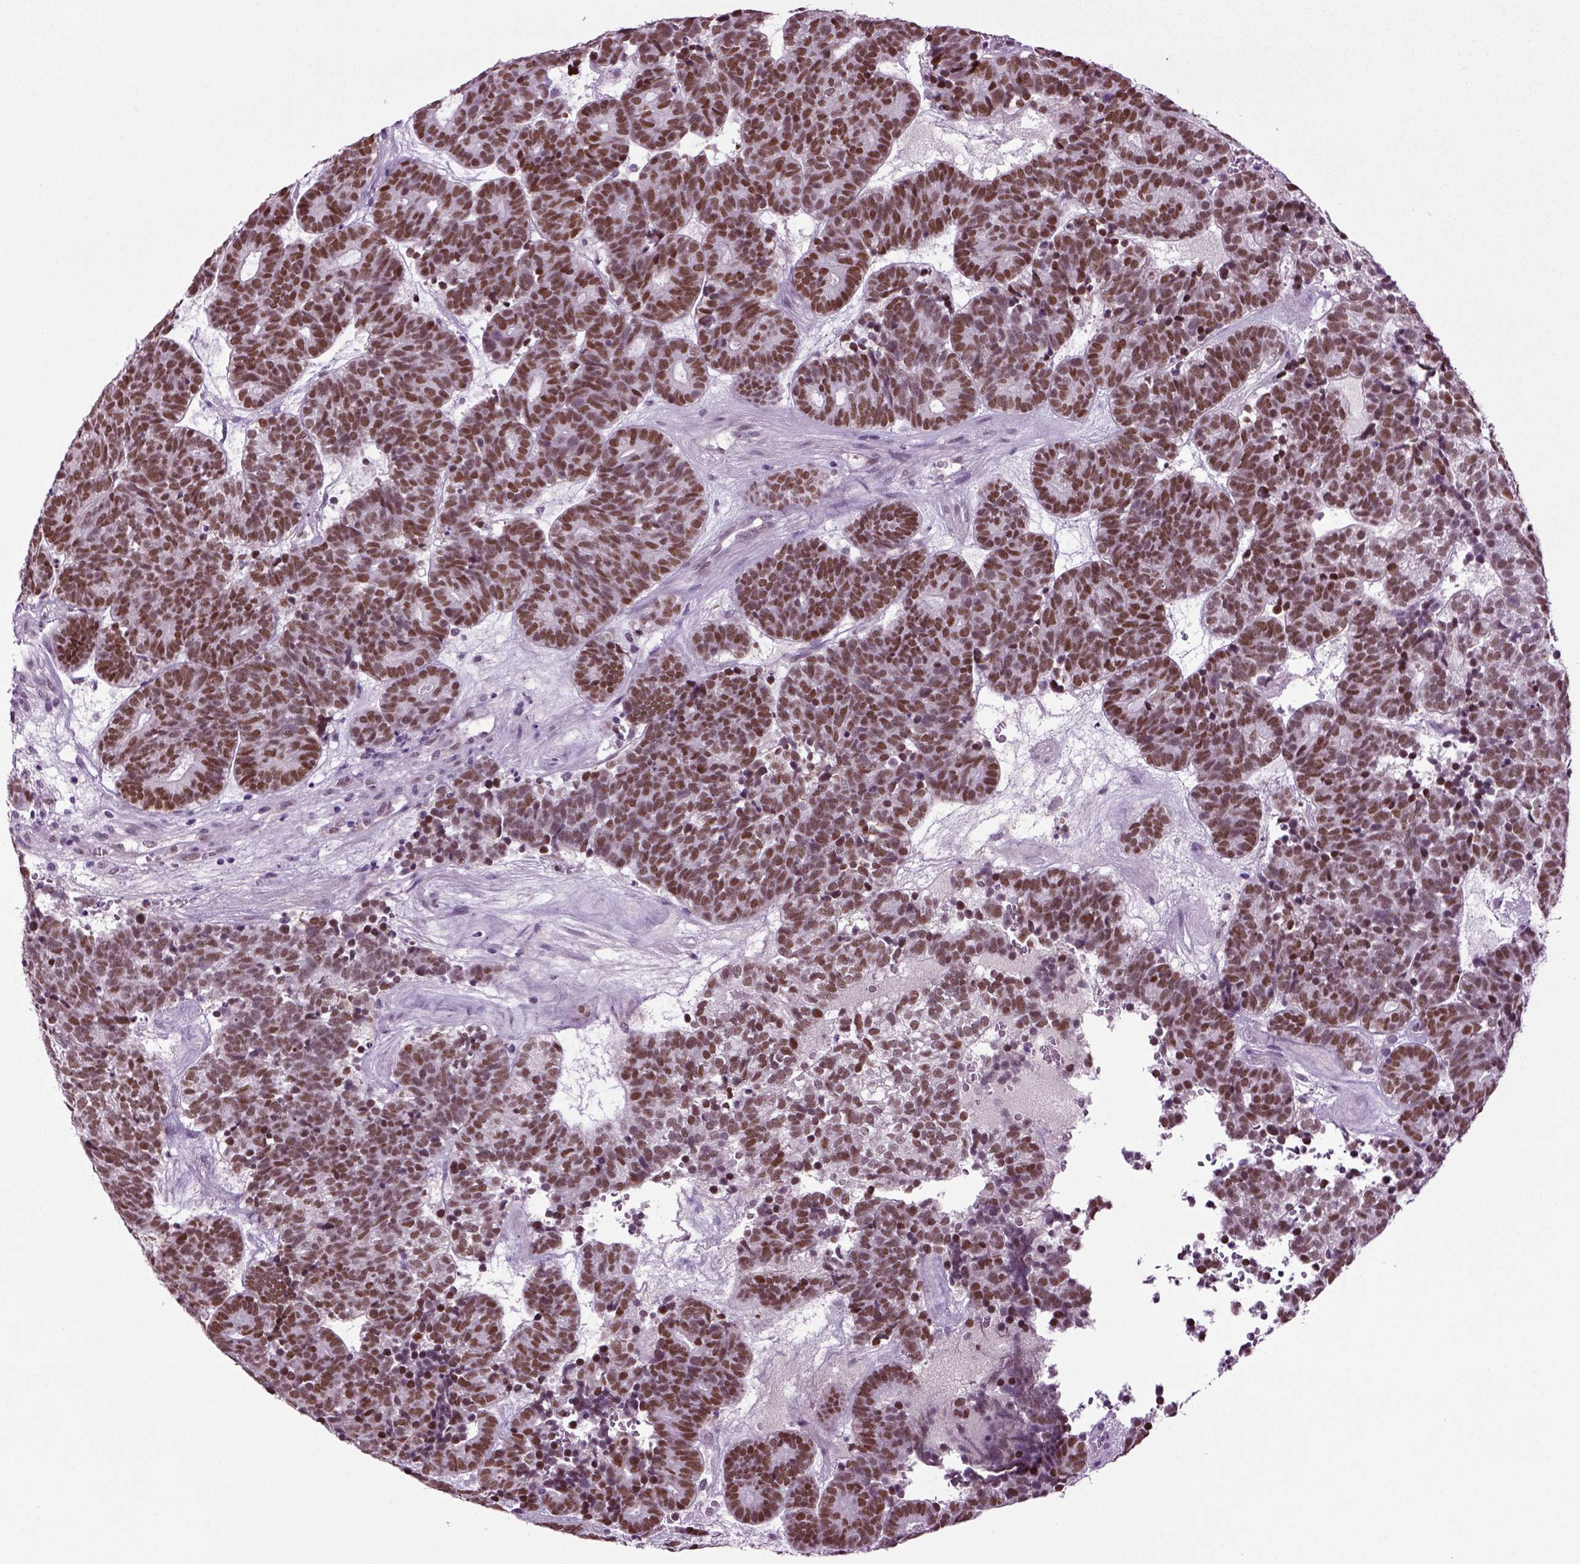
{"staining": {"intensity": "moderate", "quantity": ">75%", "location": "nuclear"}, "tissue": "head and neck cancer", "cell_type": "Tumor cells", "image_type": "cancer", "snomed": [{"axis": "morphology", "description": "Adenocarcinoma, NOS"}, {"axis": "topography", "description": "Head-Neck"}], "caption": "Human head and neck cancer (adenocarcinoma) stained with a protein marker demonstrates moderate staining in tumor cells.", "gene": "RFX3", "patient": {"sex": "female", "age": 81}}